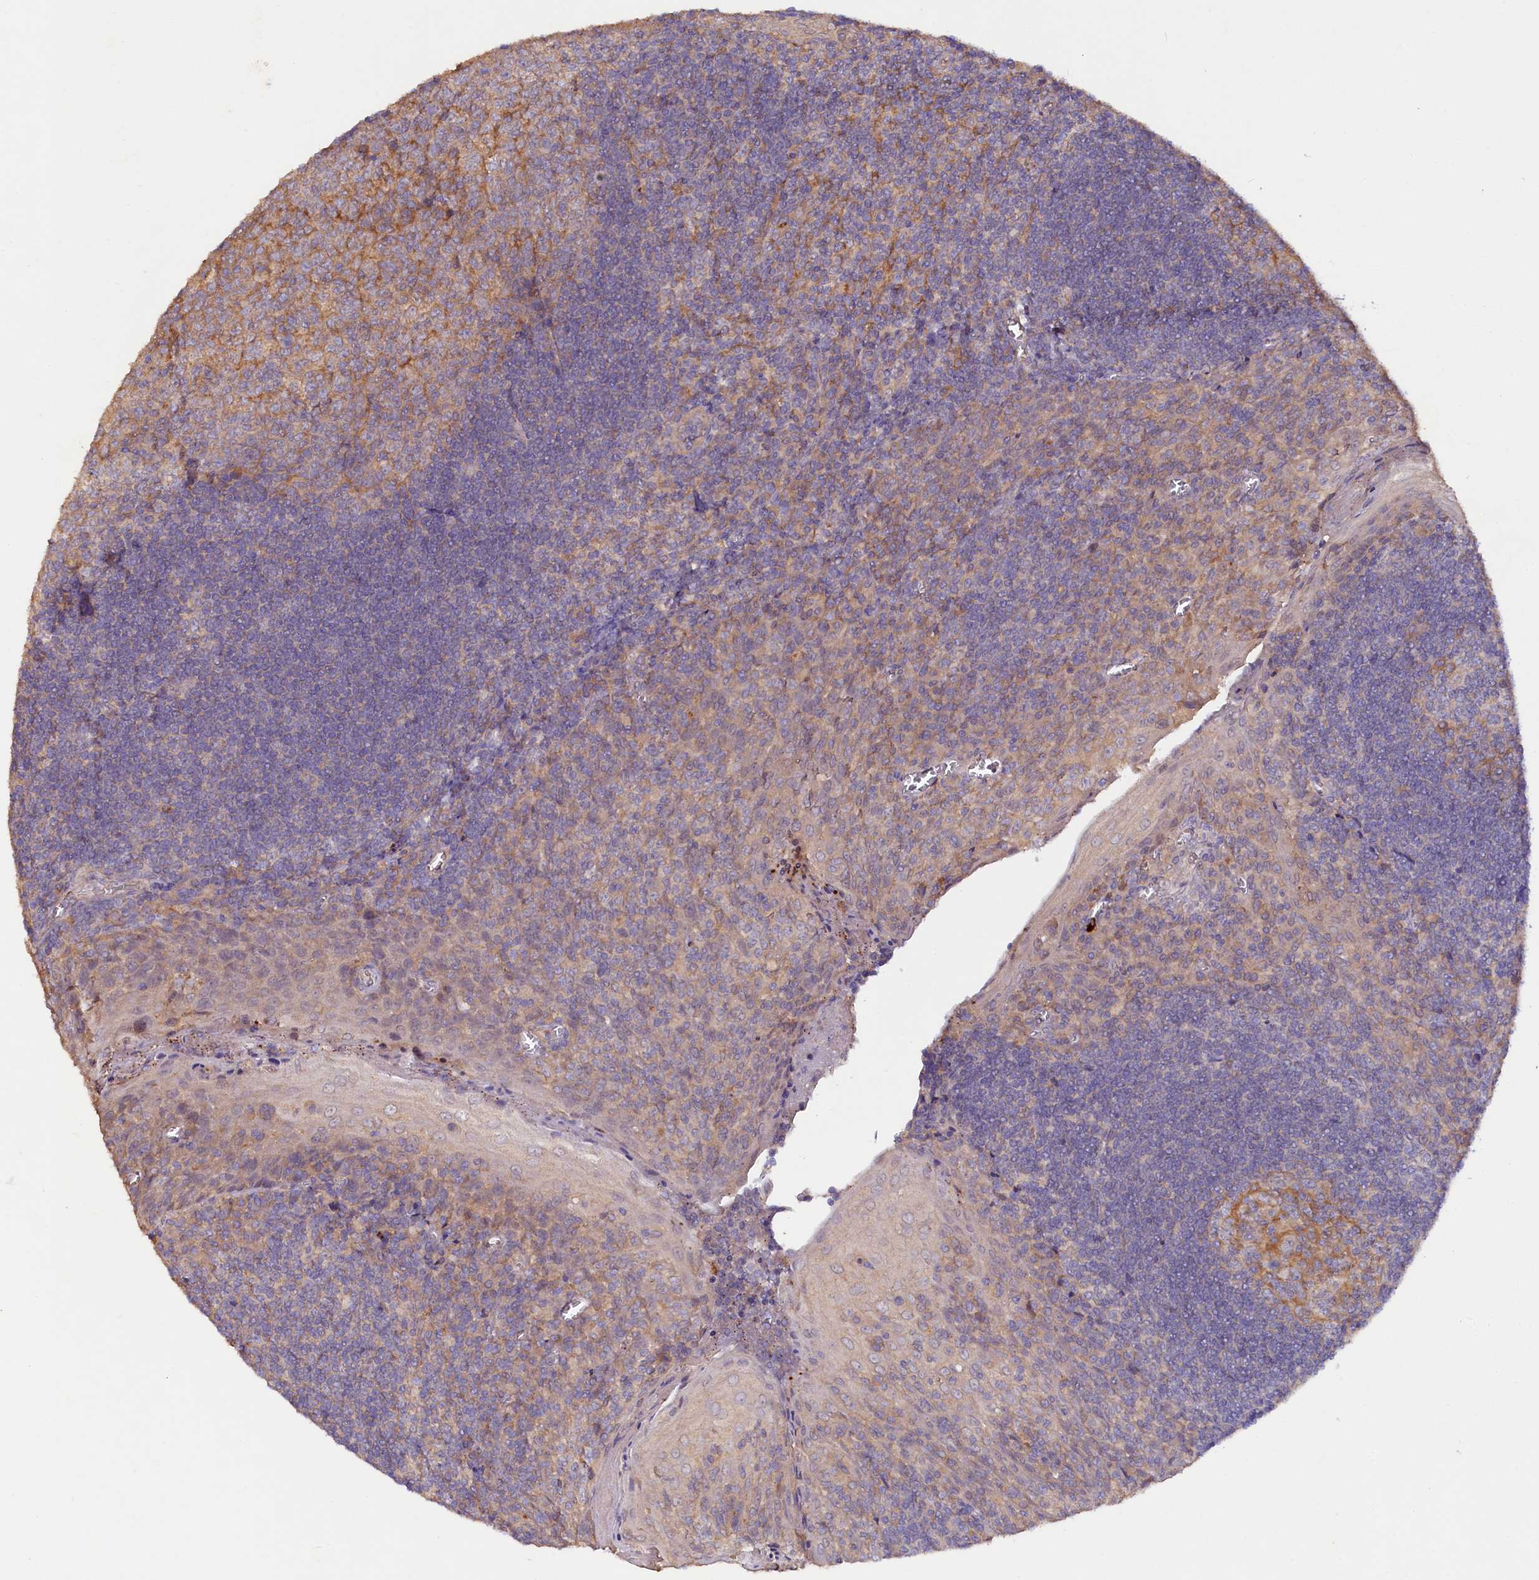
{"staining": {"intensity": "weak", "quantity": "<25%", "location": "cytoplasmic/membranous"}, "tissue": "tonsil", "cell_type": "Germinal center cells", "image_type": "normal", "snomed": [{"axis": "morphology", "description": "Normal tissue, NOS"}, {"axis": "topography", "description": "Tonsil"}], "caption": "High magnification brightfield microscopy of normal tonsil stained with DAB (brown) and counterstained with hematoxylin (blue): germinal center cells show no significant positivity. (IHC, brightfield microscopy, high magnification).", "gene": "ETFBKMT", "patient": {"sex": "male", "age": 27}}